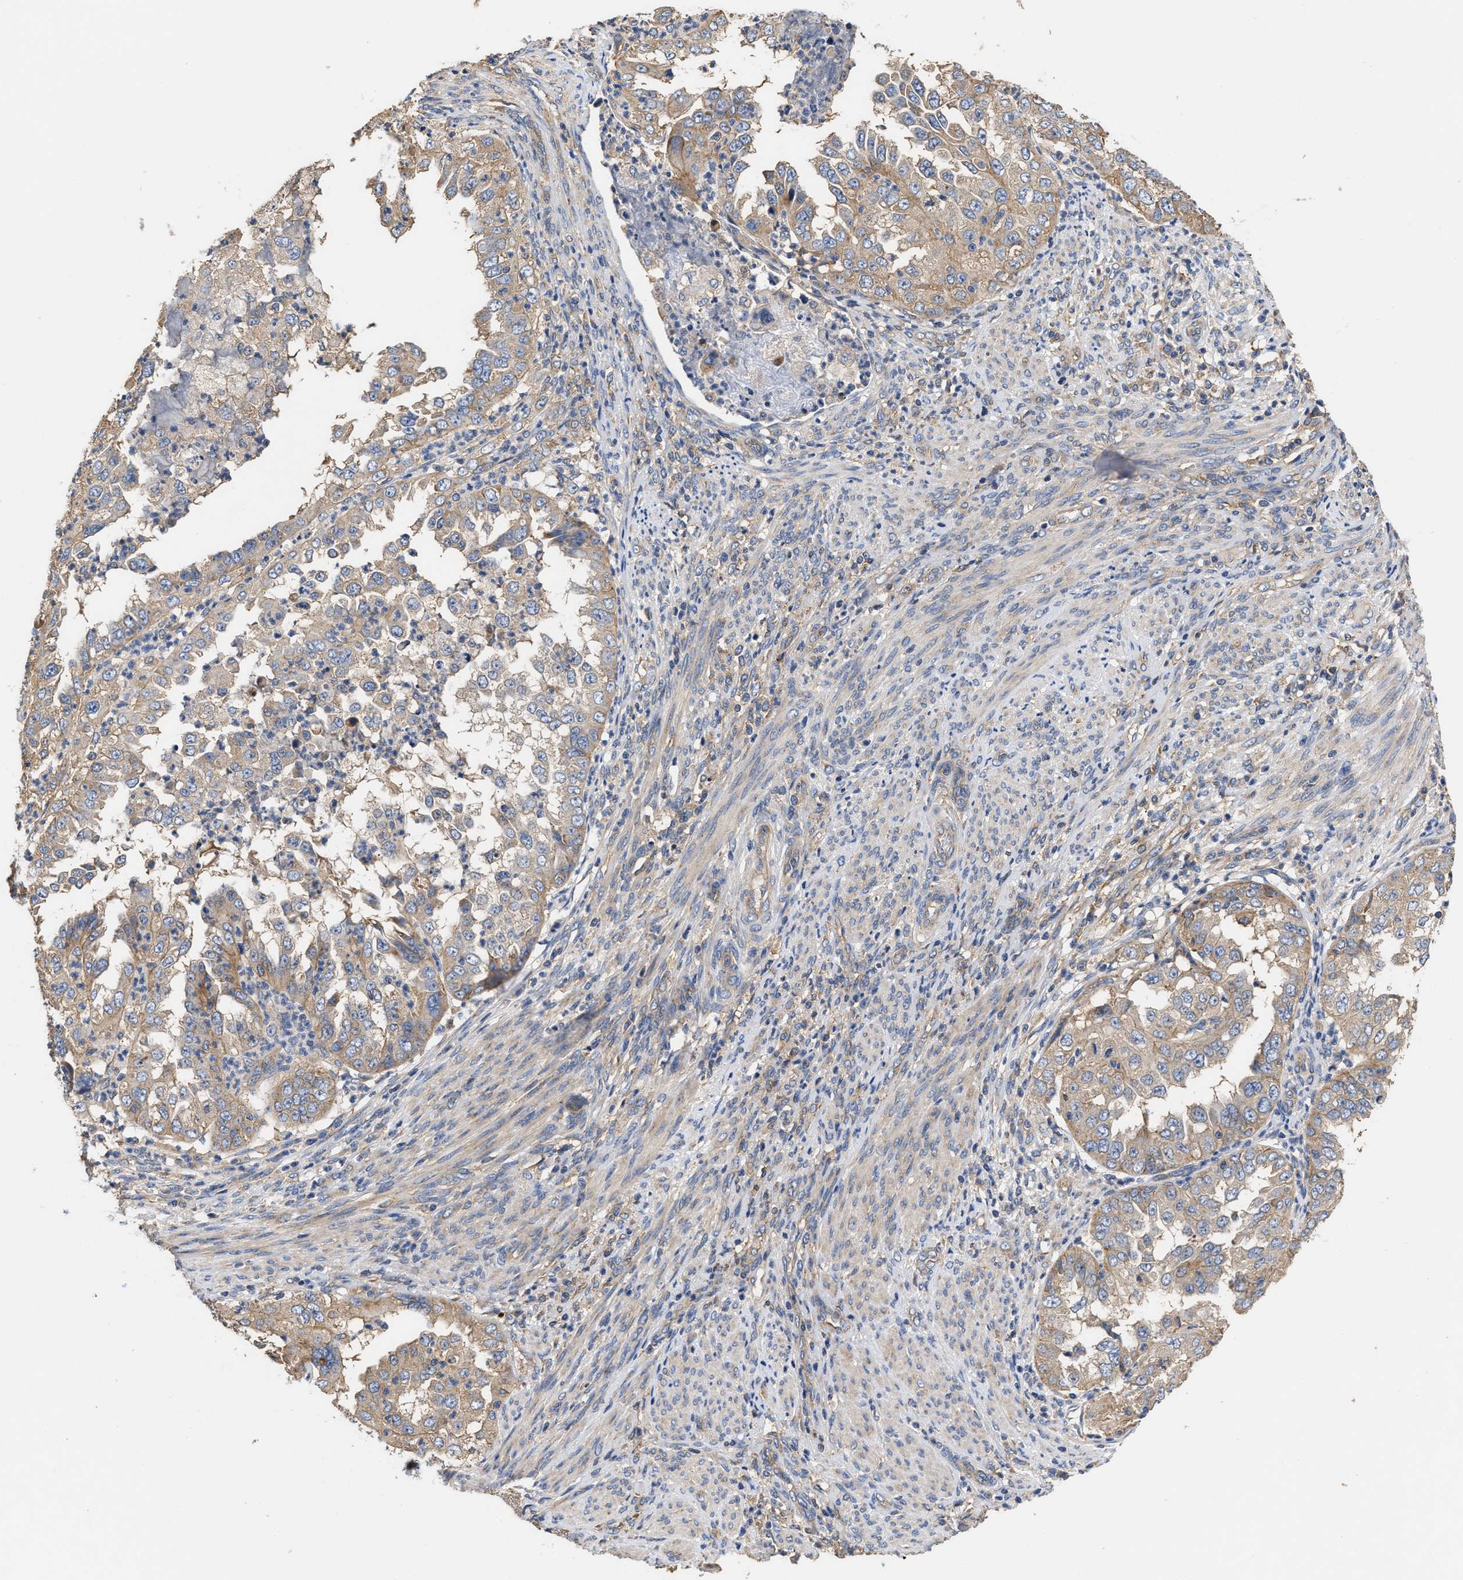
{"staining": {"intensity": "weak", "quantity": ">75%", "location": "cytoplasmic/membranous"}, "tissue": "endometrial cancer", "cell_type": "Tumor cells", "image_type": "cancer", "snomed": [{"axis": "morphology", "description": "Adenocarcinoma, NOS"}, {"axis": "topography", "description": "Endometrium"}], "caption": "A high-resolution photomicrograph shows immunohistochemistry staining of endometrial adenocarcinoma, which shows weak cytoplasmic/membranous staining in approximately >75% of tumor cells. Immunohistochemistry (ihc) stains the protein of interest in brown and the nuclei are stained blue.", "gene": "KLB", "patient": {"sex": "female", "age": 85}}